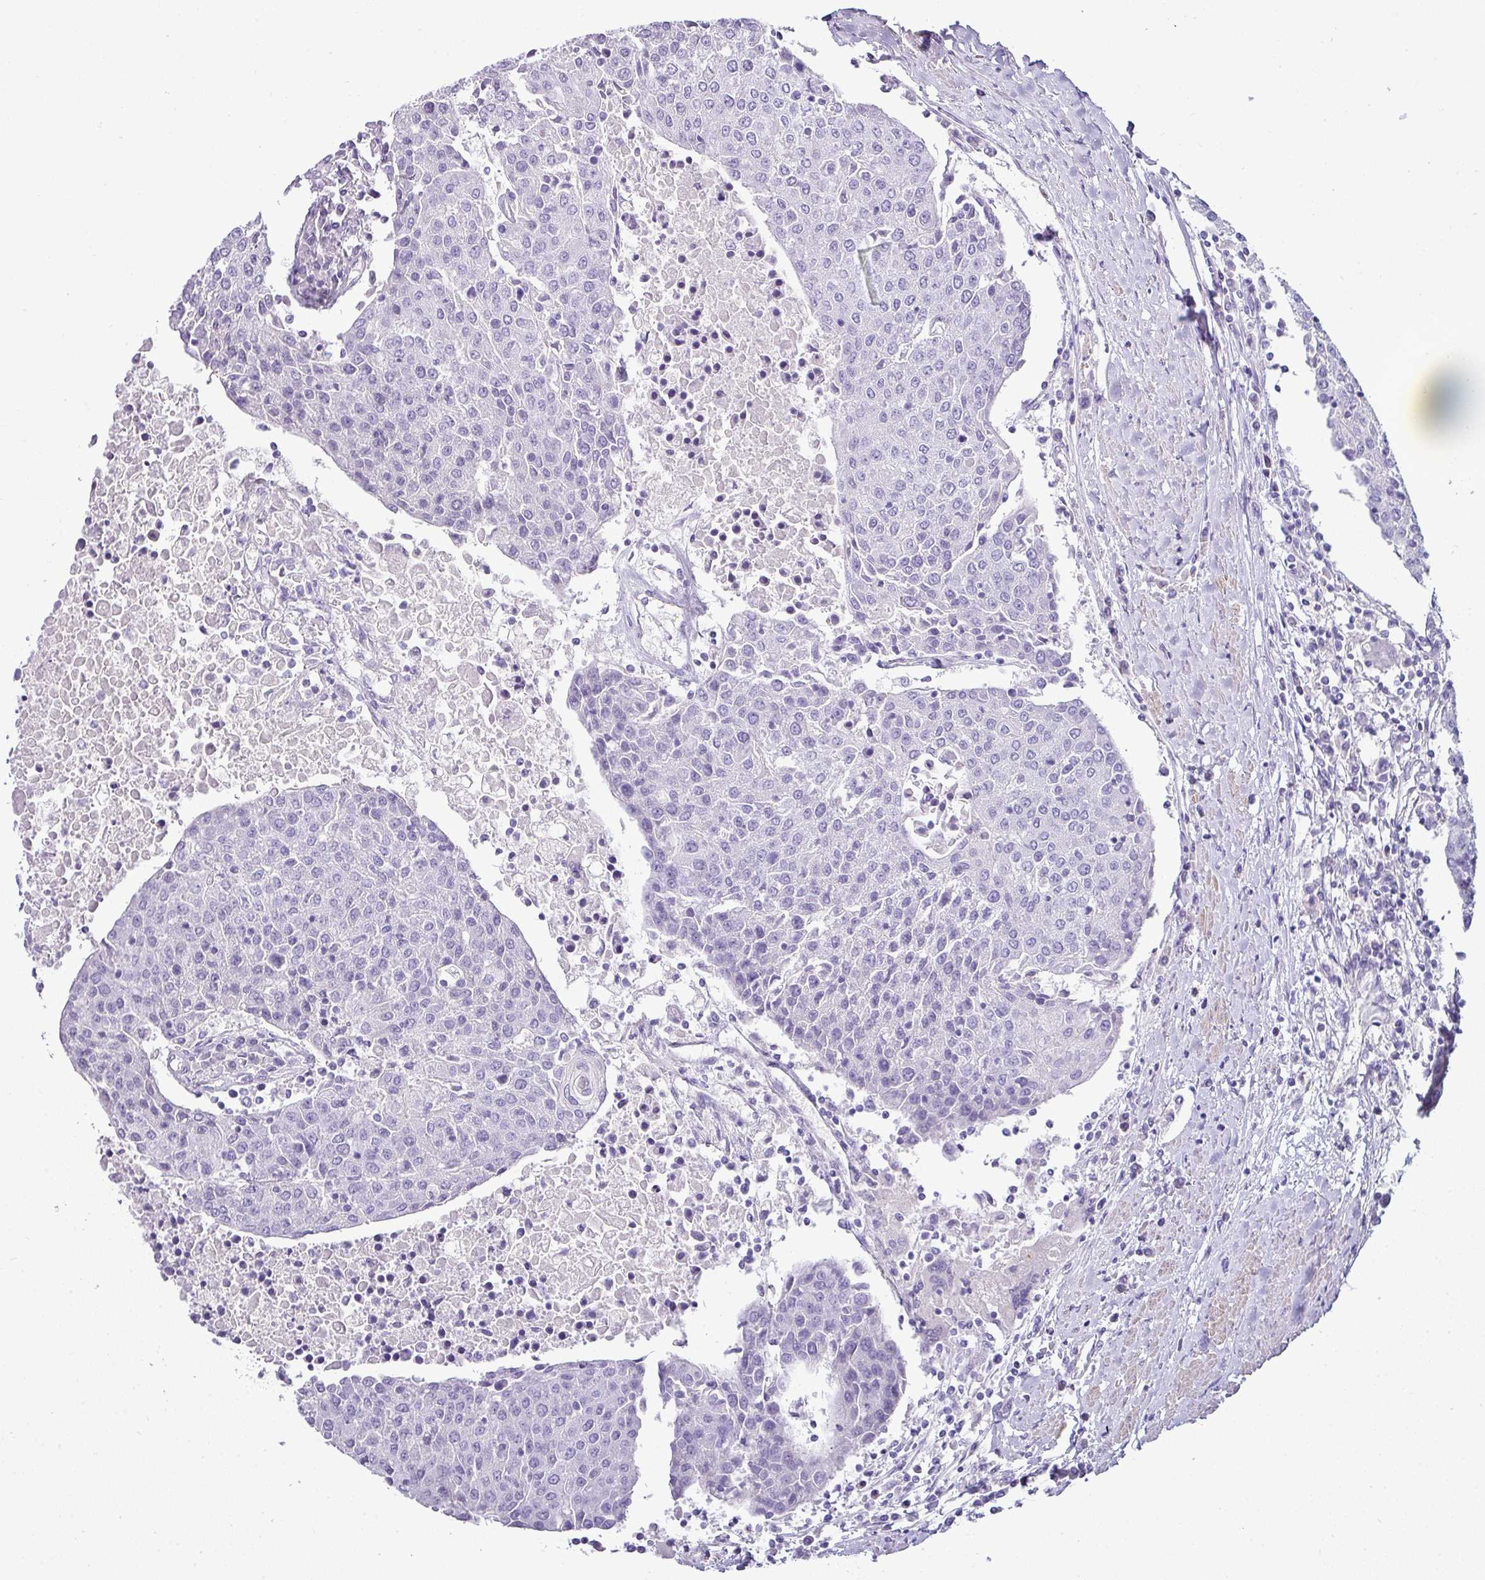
{"staining": {"intensity": "negative", "quantity": "none", "location": "none"}, "tissue": "urothelial cancer", "cell_type": "Tumor cells", "image_type": "cancer", "snomed": [{"axis": "morphology", "description": "Urothelial carcinoma, High grade"}, {"axis": "topography", "description": "Urinary bladder"}], "caption": "There is no significant positivity in tumor cells of high-grade urothelial carcinoma. Nuclei are stained in blue.", "gene": "VCX2", "patient": {"sex": "female", "age": 85}}